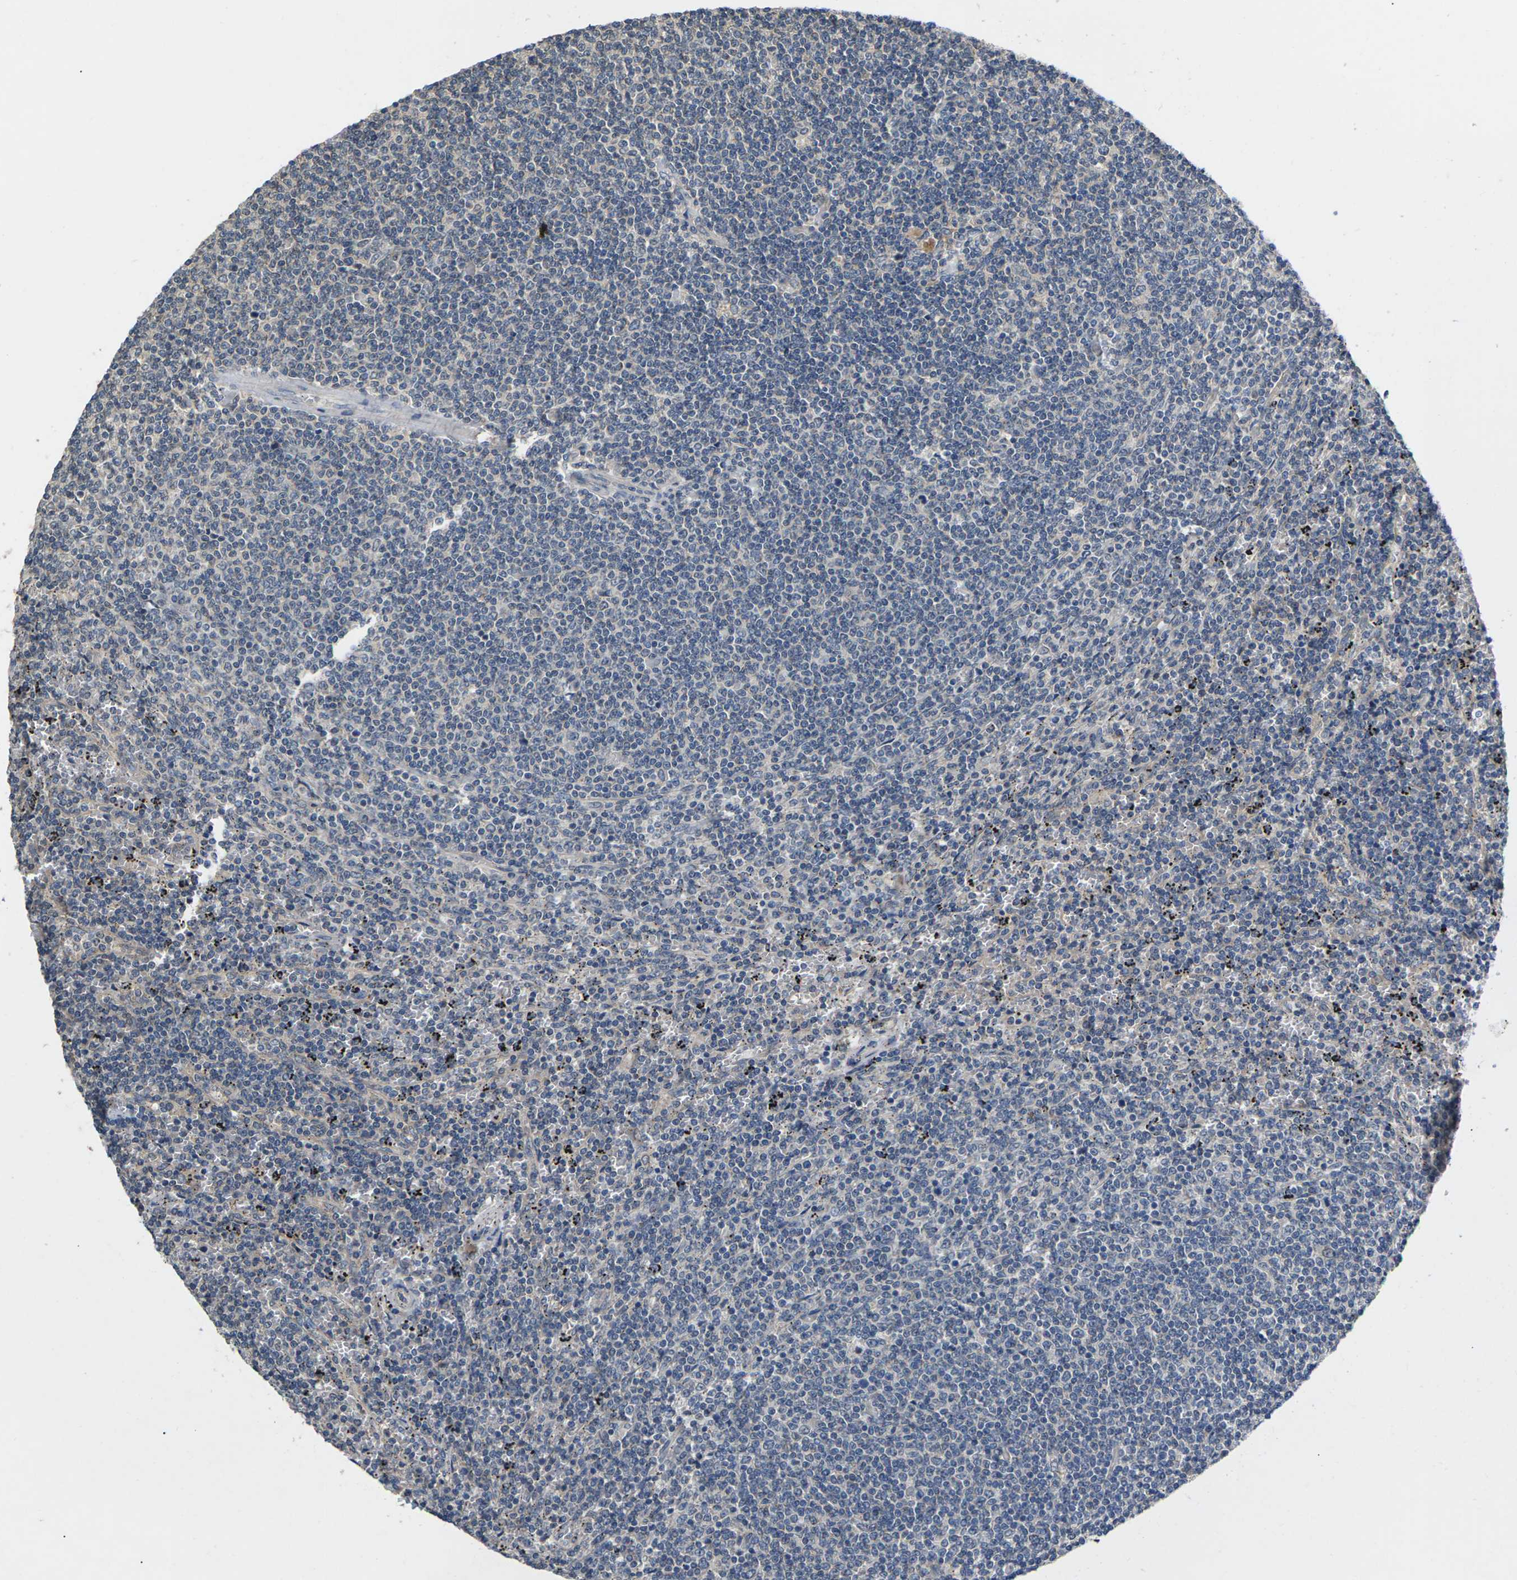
{"staining": {"intensity": "negative", "quantity": "none", "location": "none"}, "tissue": "lymphoma", "cell_type": "Tumor cells", "image_type": "cancer", "snomed": [{"axis": "morphology", "description": "Malignant lymphoma, non-Hodgkin's type, Low grade"}, {"axis": "topography", "description": "Spleen"}], "caption": "This micrograph is of lymphoma stained with immunohistochemistry to label a protein in brown with the nuclei are counter-stained blue. There is no expression in tumor cells.", "gene": "SLC2A2", "patient": {"sex": "female", "age": 50}}